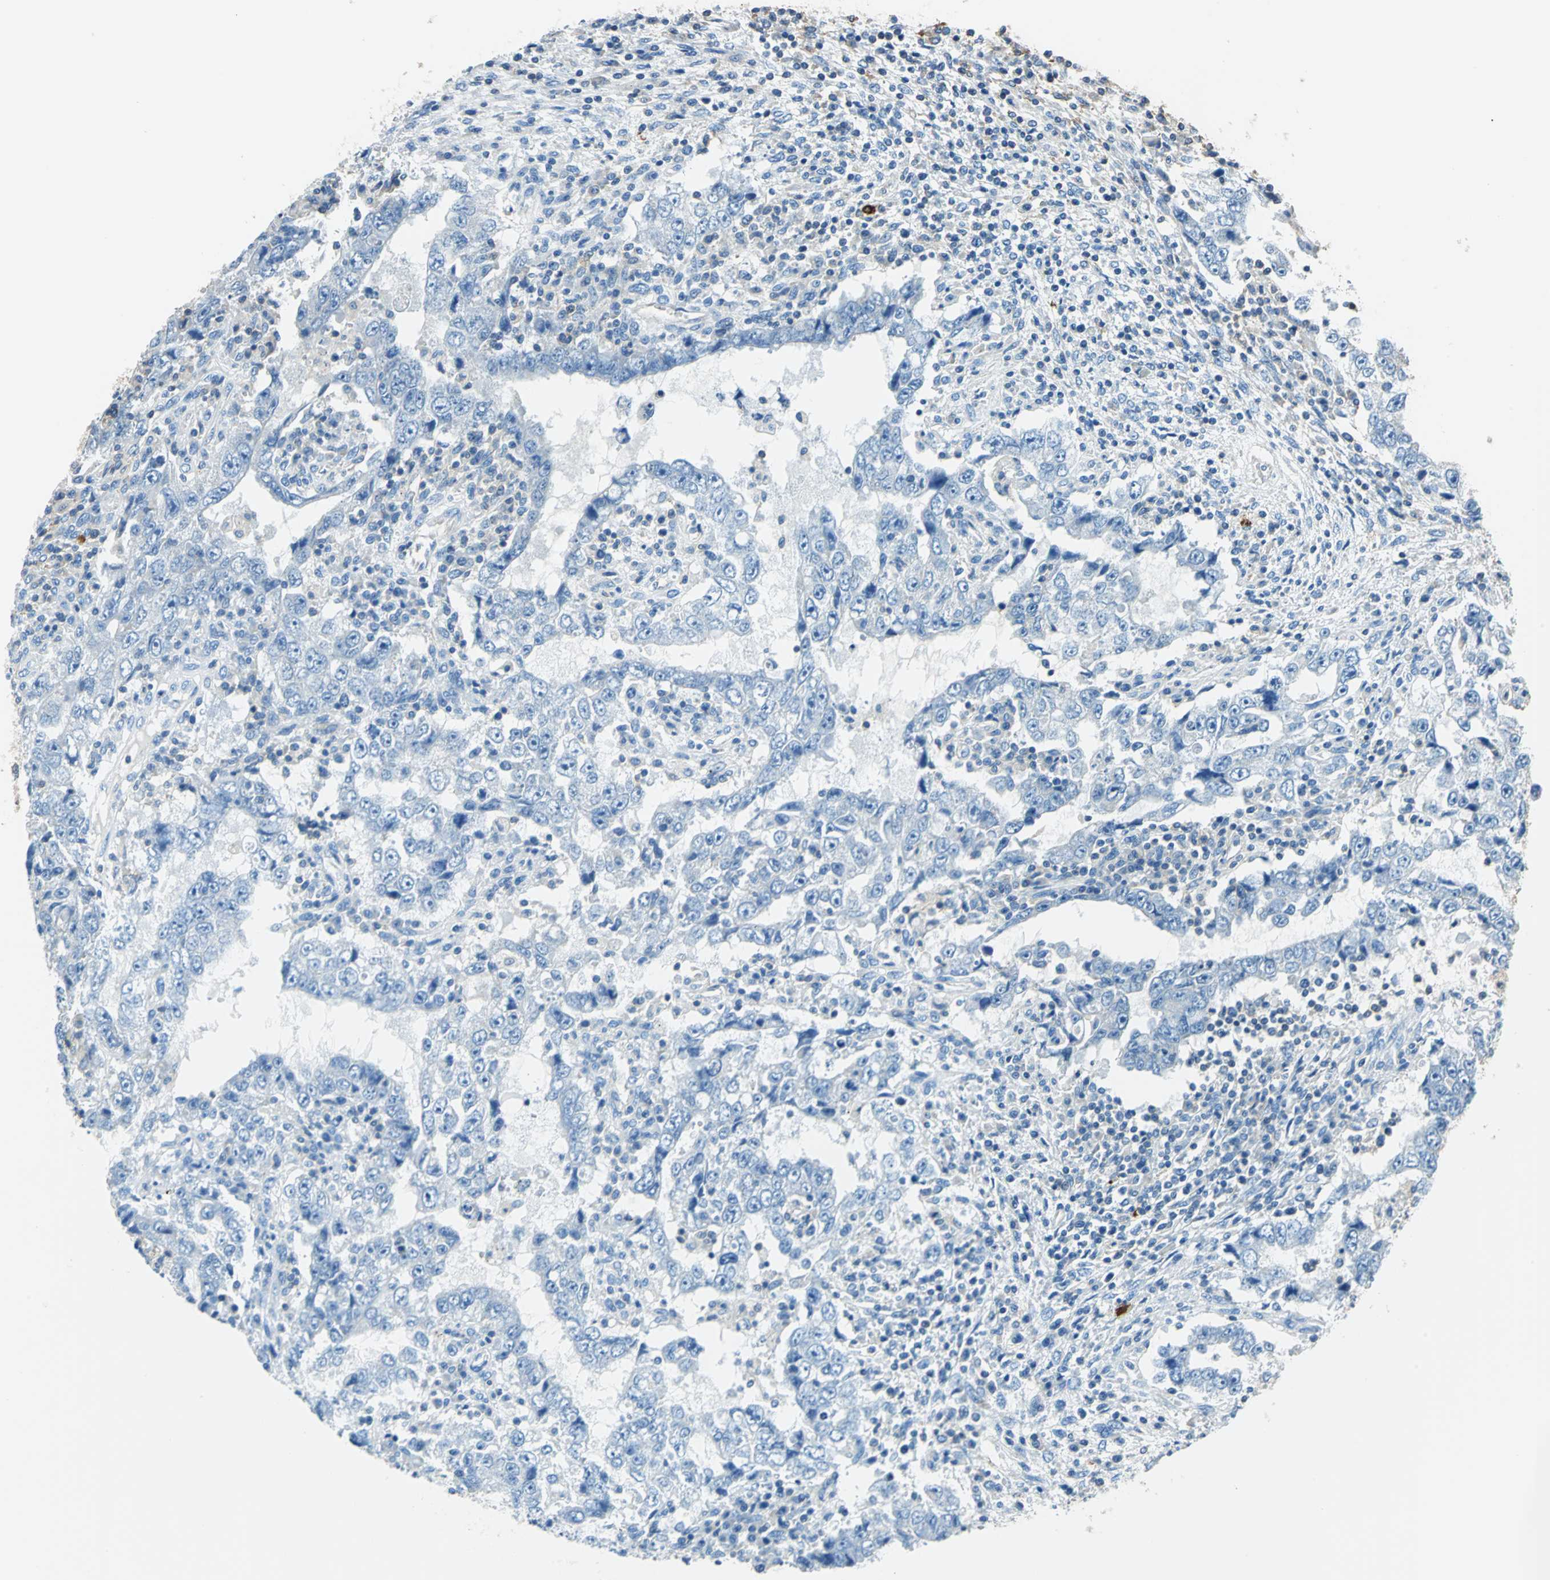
{"staining": {"intensity": "negative", "quantity": "none", "location": "none"}, "tissue": "testis cancer", "cell_type": "Tumor cells", "image_type": "cancer", "snomed": [{"axis": "morphology", "description": "Carcinoma, Embryonal, NOS"}, {"axis": "topography", "description": "Testis"}], "caption": "IHC histopathology image of neoplastic tissue: human embryonal carcinoma (testis) stained with DAB (3,3'-diaminobenzidine) shows no significant protein staining in tumor cells.", "gene": "CPA3", "patient": {"sex": "male", "age": 26}}